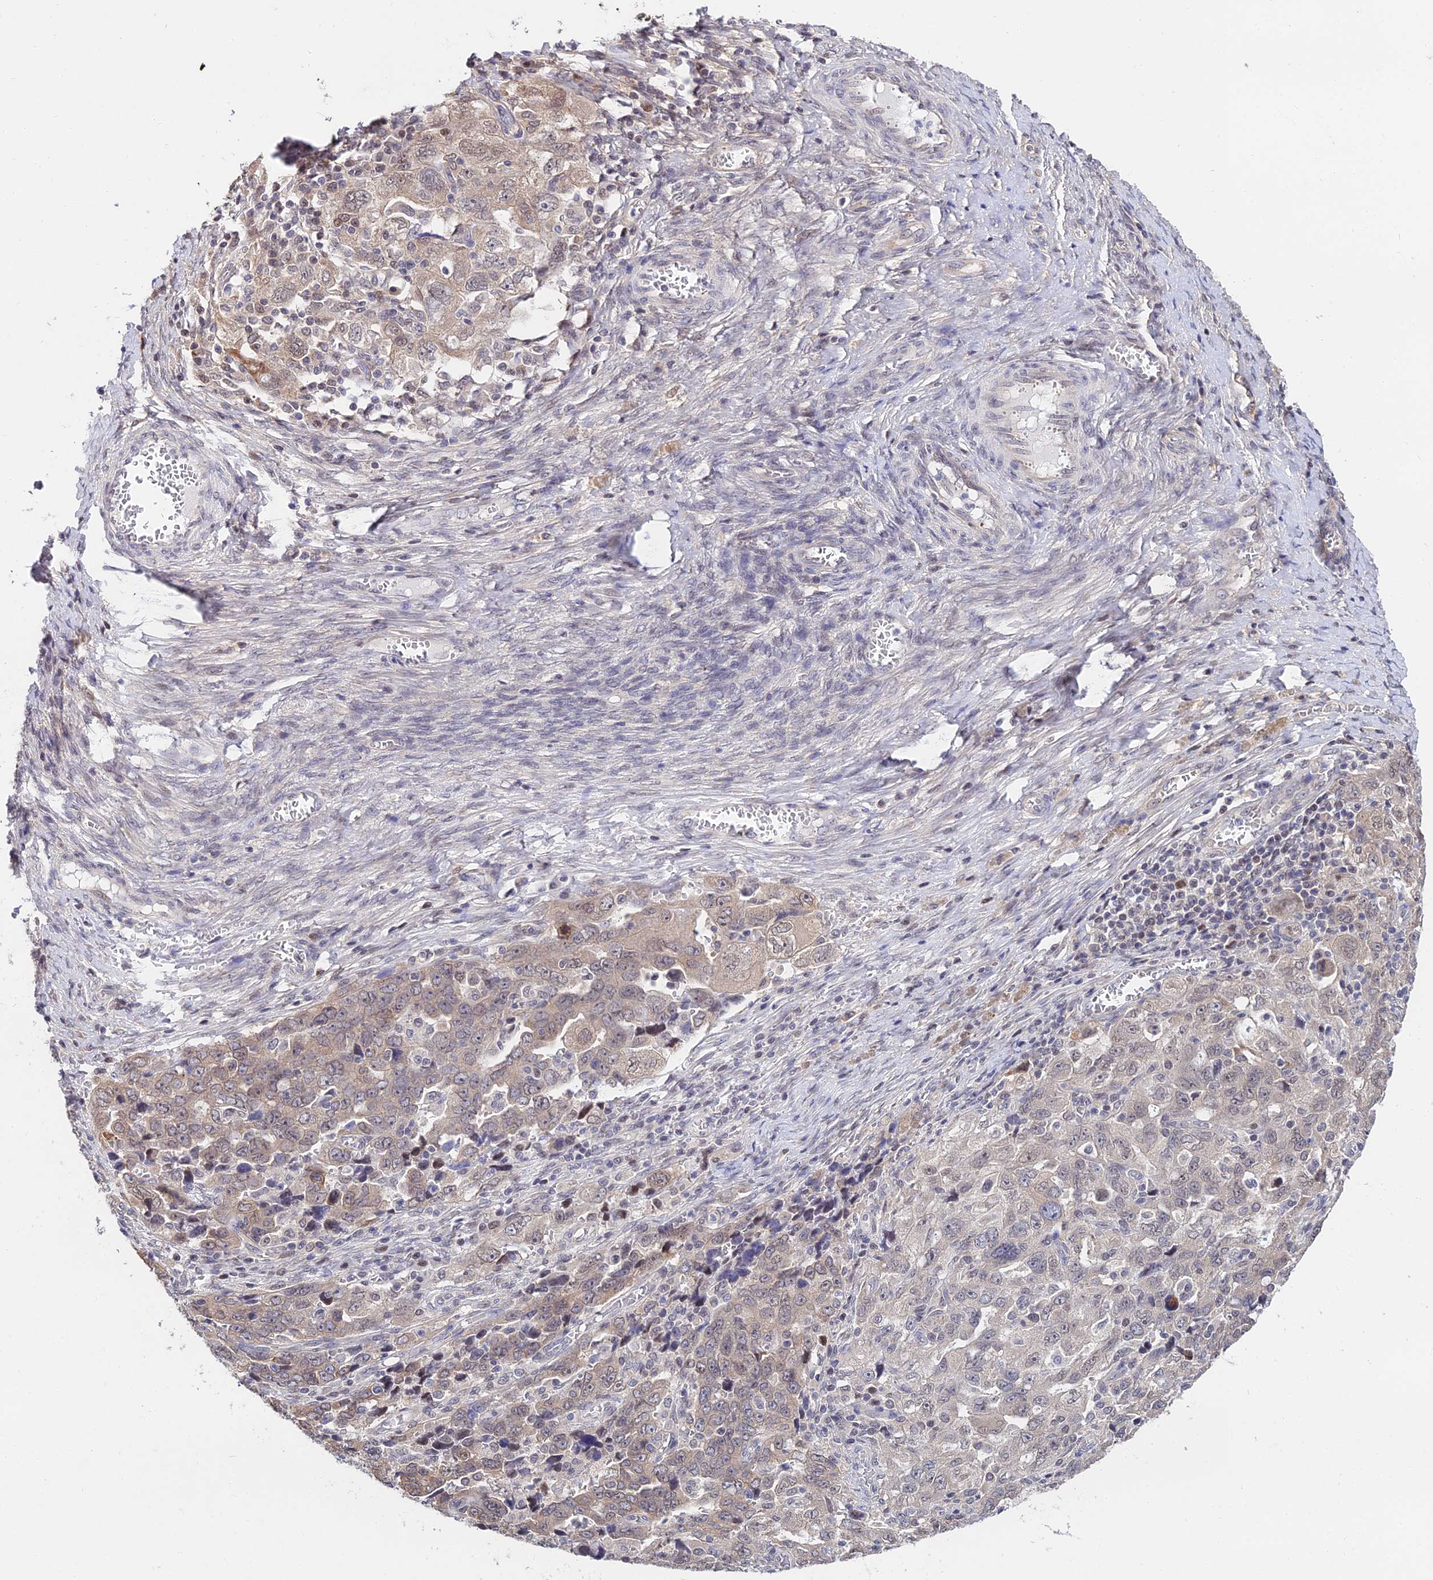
{"staining": {"intensity": "weak", "quantity": "<25%", "location": "cytoplasmic/membranous,nuclear"}, "tissue": "ovarian cancer", "cell_type": "Tumor cells", "image_type": "cancer", "snomed": [{"axis": "morphology", "description": "Carcinoma, NOS"}, {"axis": "morphology", "description": "Cystadenocarcinoma, serous, NOS"}, {"axis": "topography", "description": "Ovary"}], "caption": "Immunohistochemistry (IHC) image of human carcinoma (ovarian) stained for a protein (brown), which demonstrates no expression in tumor cells. (DAB (3,3'-diaminobenzidine) immunohistochemistry visualized using brightfield microscopy, high magnification).", "gene": "INPP4A", "patient": {"sex": "female", "age": 69}}